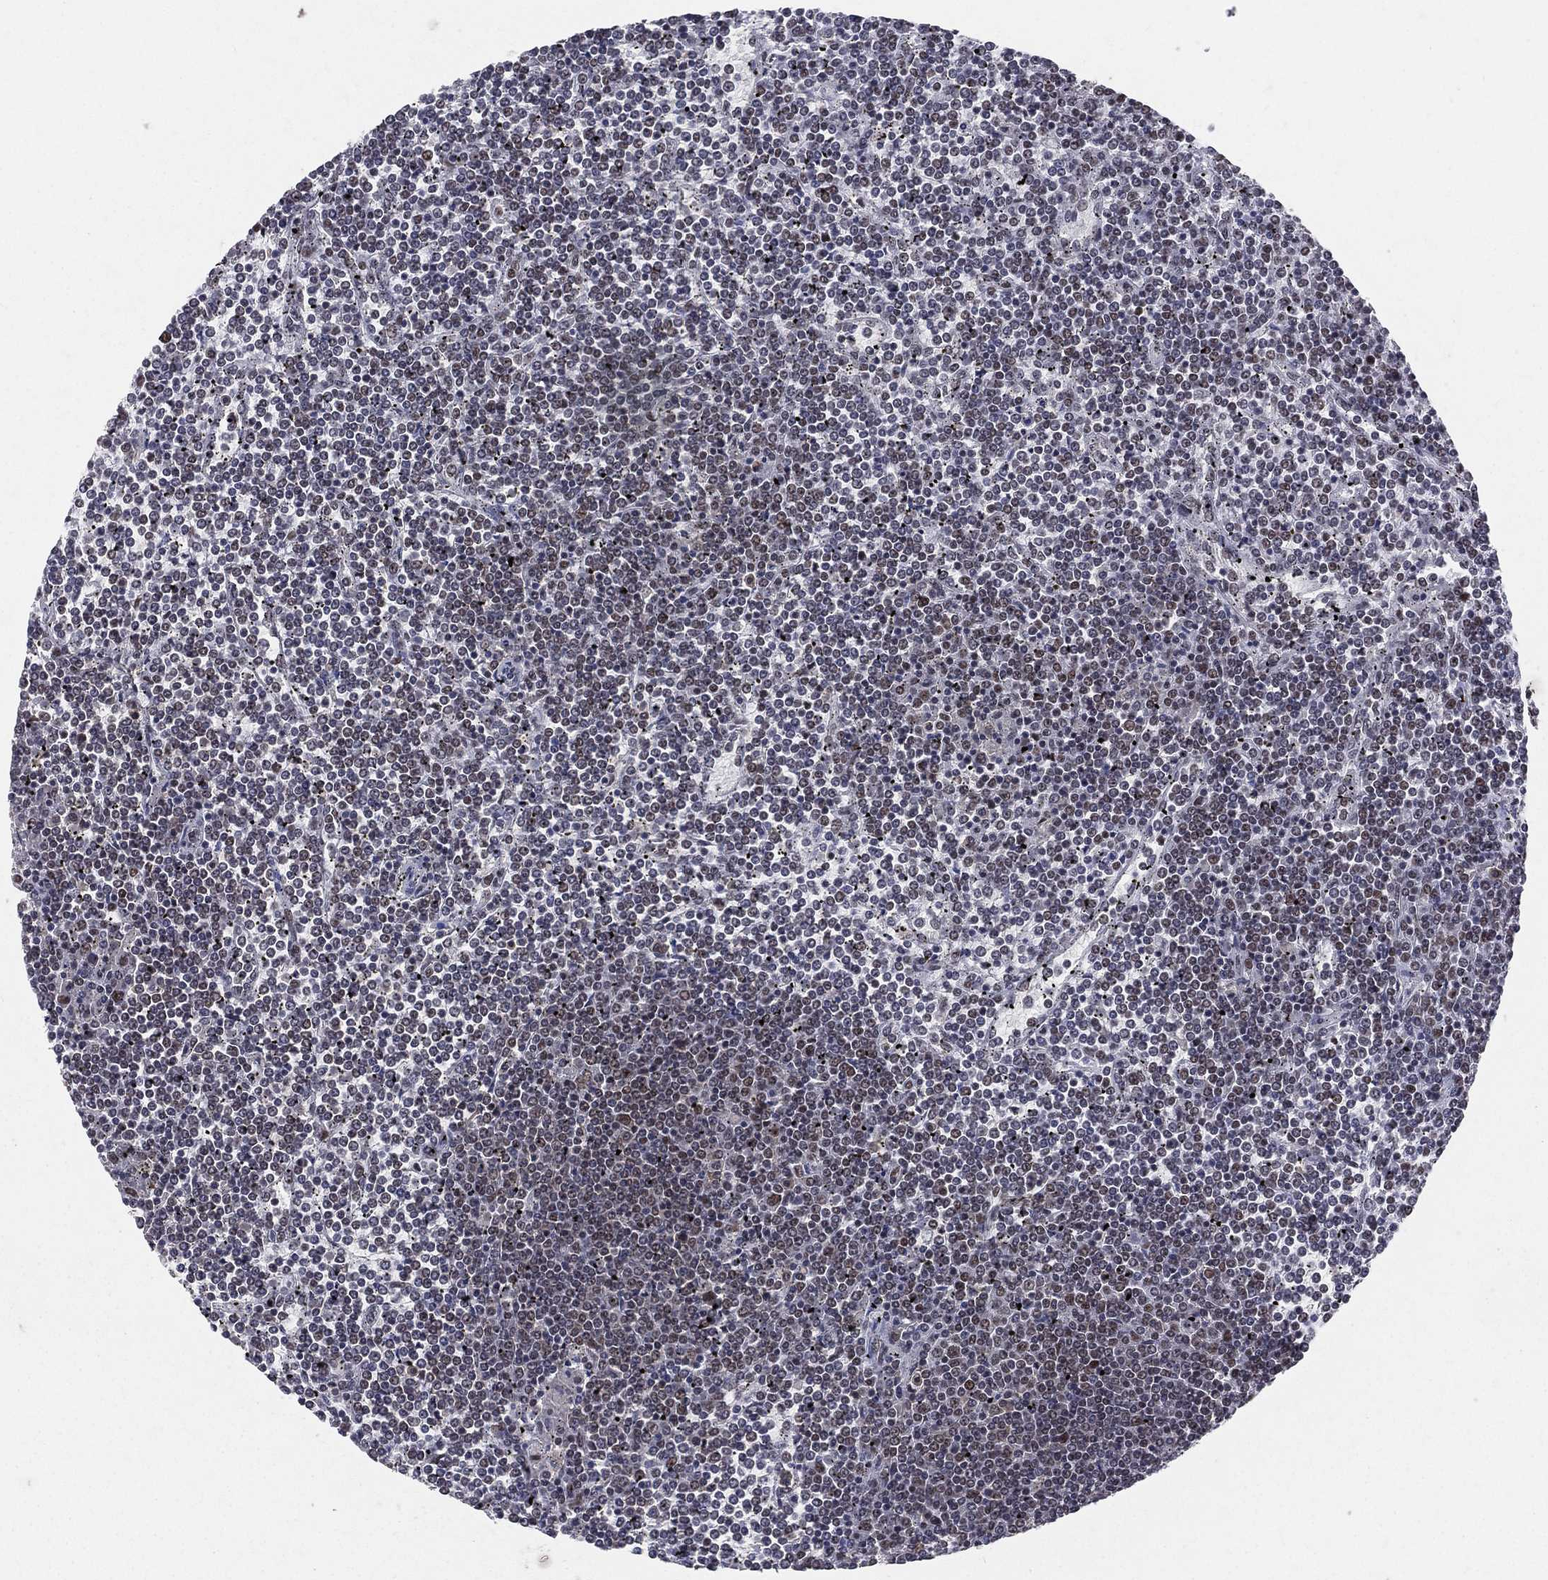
{"staining": {"intensity": "moderate", "quantity": "<25%", "location": "nuclear"}, "tissue": "lymphoma", "cell_type": "Tumor cells", "image_type": "cancer", "snomed": [{"axis": "morphology", "description": "Malignant lymphoma, non-Hodgkin's type, Low grade"}, {"axis": "topography", "description": "Spleen"}], "caption": "This photomicrograph reveals immunohistochemistry staining of human malignant lymphoma, non-Hodgkin's type (low-grade), with low moderate nuclear expression in about <25% of tumor cells.", "gene": "CDK7", "patient": {"sex": "female", "age": 19}}